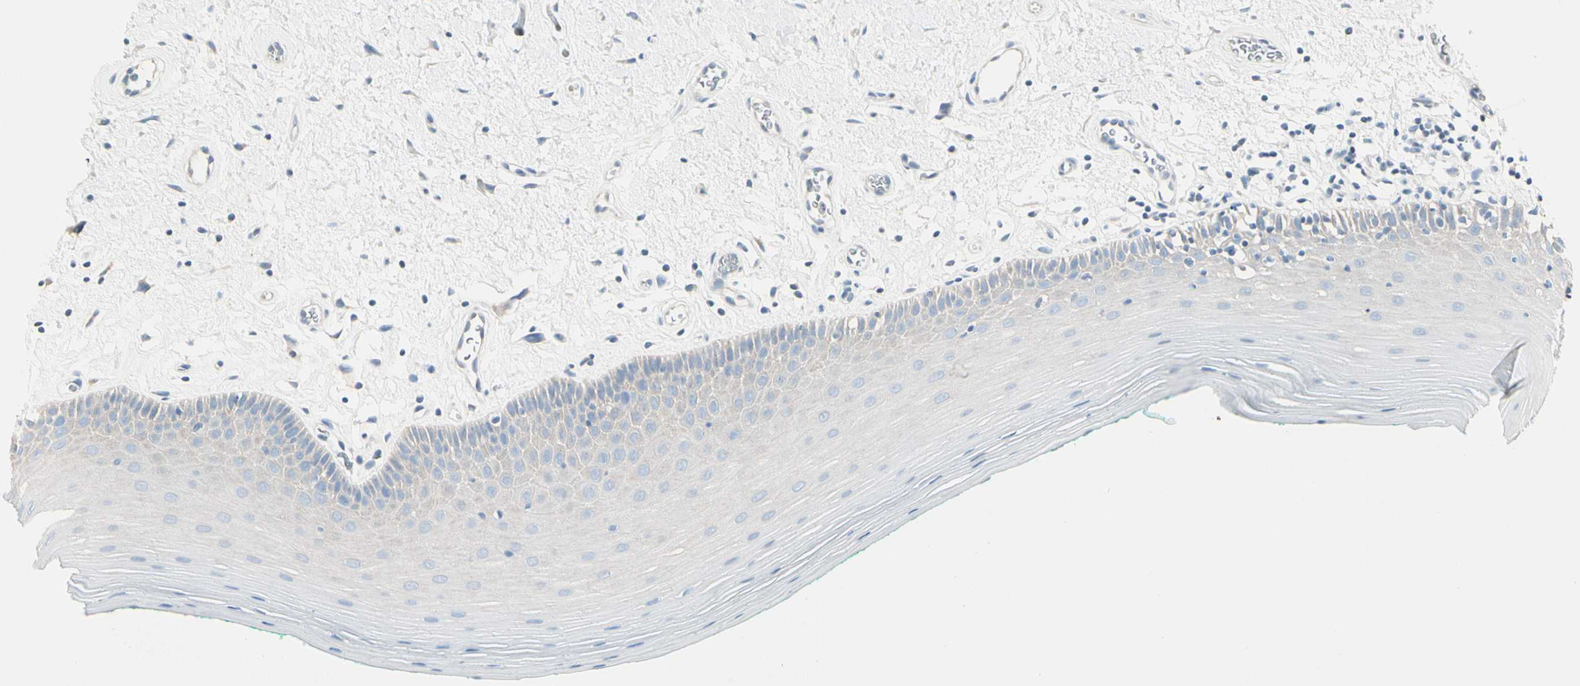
{"staining": {"intensity": "negative", "quantity": "none", "location": "none"}, "tissue": "oral mucosa", "cell_type": "Squamous epithelial cells", "image_type": "normal", "snomed": [{"axis": "morphology", "description": "Normal tissue, NOS"}, {"axis": "topography", "description": "Skeletal muscle"}, {"axis": "topography", "description": "Oral tissue"}], "caption": "This is a micrograph of immunohistochemistry (IHC) staining of normal oral mucosa, which shows no staining in squamous epithelial cells. (DAB (3,3'-diaminobenzidine) immunohistochemistry, high magnification).", "gene": "PEBP1", "patient": {"sex": "male", "age": 58}}